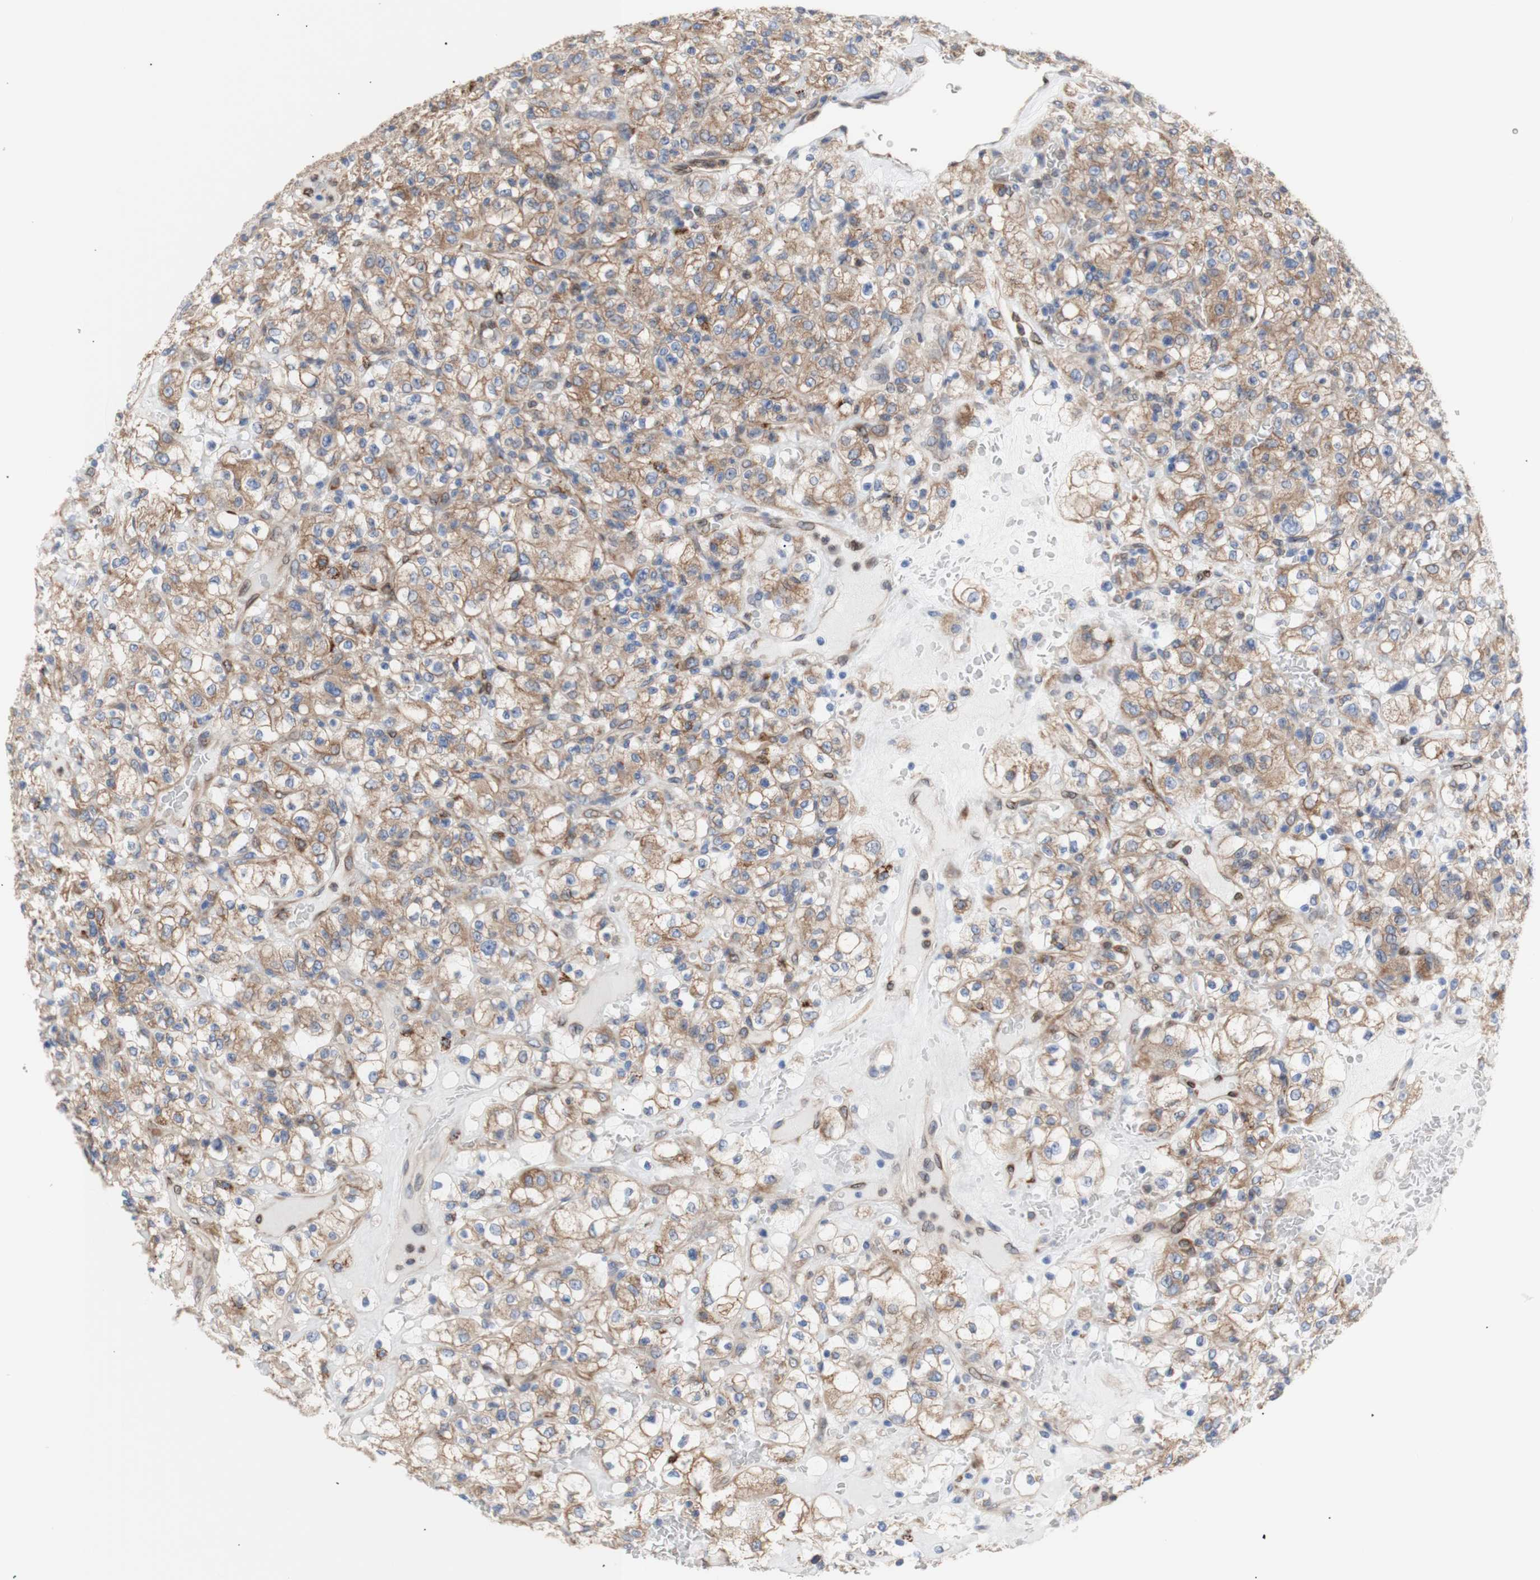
{"staining": {"intensity": "moderate", "quantity": ">75%", "location": "cytoplasmic/membranous"}, "tissue": "renal cancer", "cell_type": "Tumor cells", "image_type": "cancer", "snomed": [{"axis": "morphology", "description": "Normal tissue, NOS"}, {"axis": "morphology", "description": "Adenocarcinoma, NOS"}, {"axis": "topography", "description": "Kidney"}], "caption": "IHC image of renal cancer stained for a protein (brown), which exhibits medium levels of moderate cytoplasmic/membranous staining in approximately >75% of tumor cells.", "gene": "ERLIN1", "patient": {"sex": "female", "age": 72}}